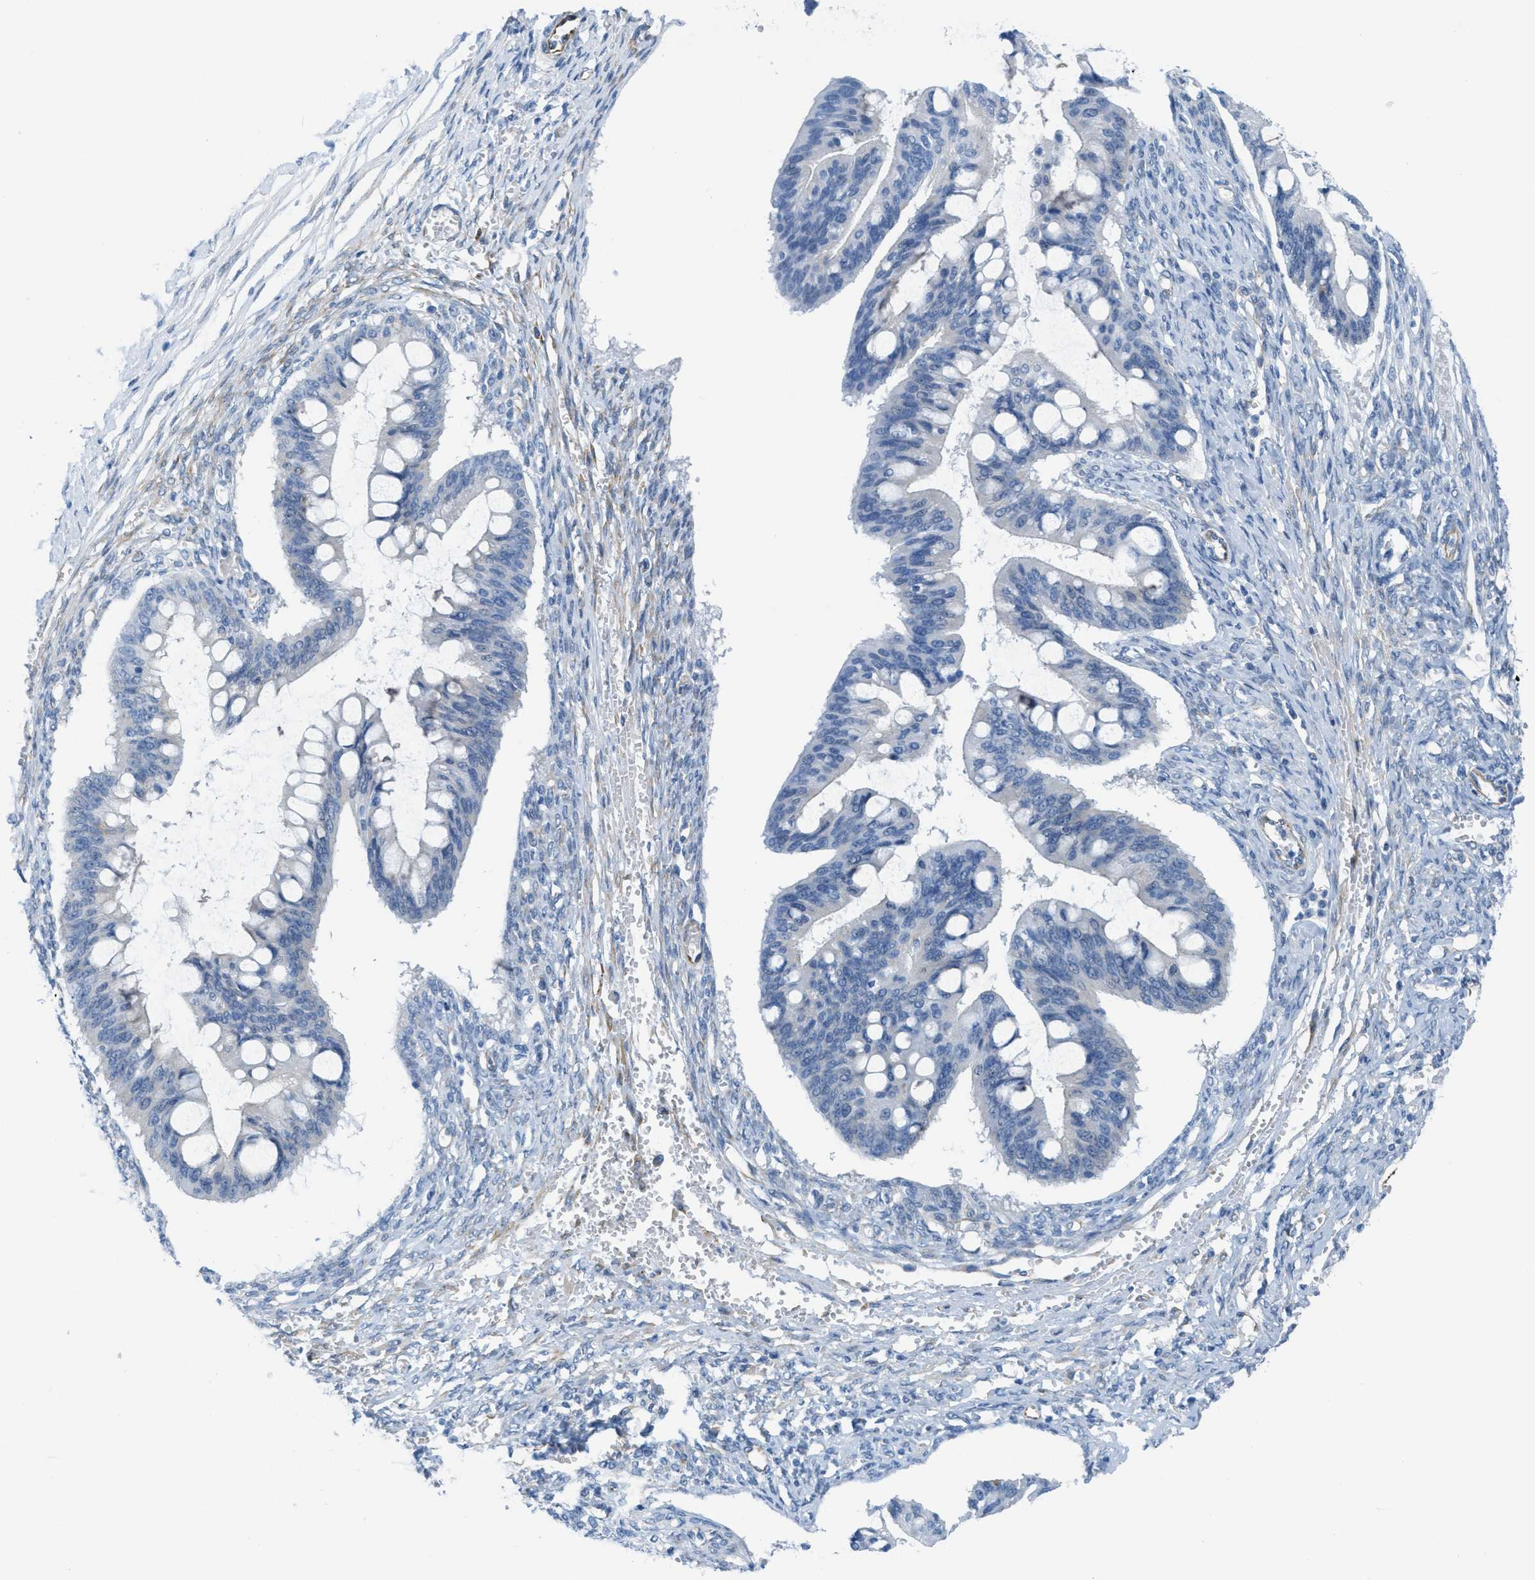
{"staining": {"intensity": "negative", "quantity": "none", "location": "none"}, "tissue": "ovarian cancer", "cell_type": "Tumor cells", "image_type": "cancer", "snomed": [{"axis": "morphology", "description": "Cystadenocarcinoma, mucinous, NOS"}, {"axis": "topography", "description": "Ovary"}], "caption": "Immunohistochemical staining of human ovarian cancer (mucinous cystadenocarcinoma) displays no significant expression in tumor cells.", "gene": "SLC12A1", "patient": {"sex": "female", "age": 73}}